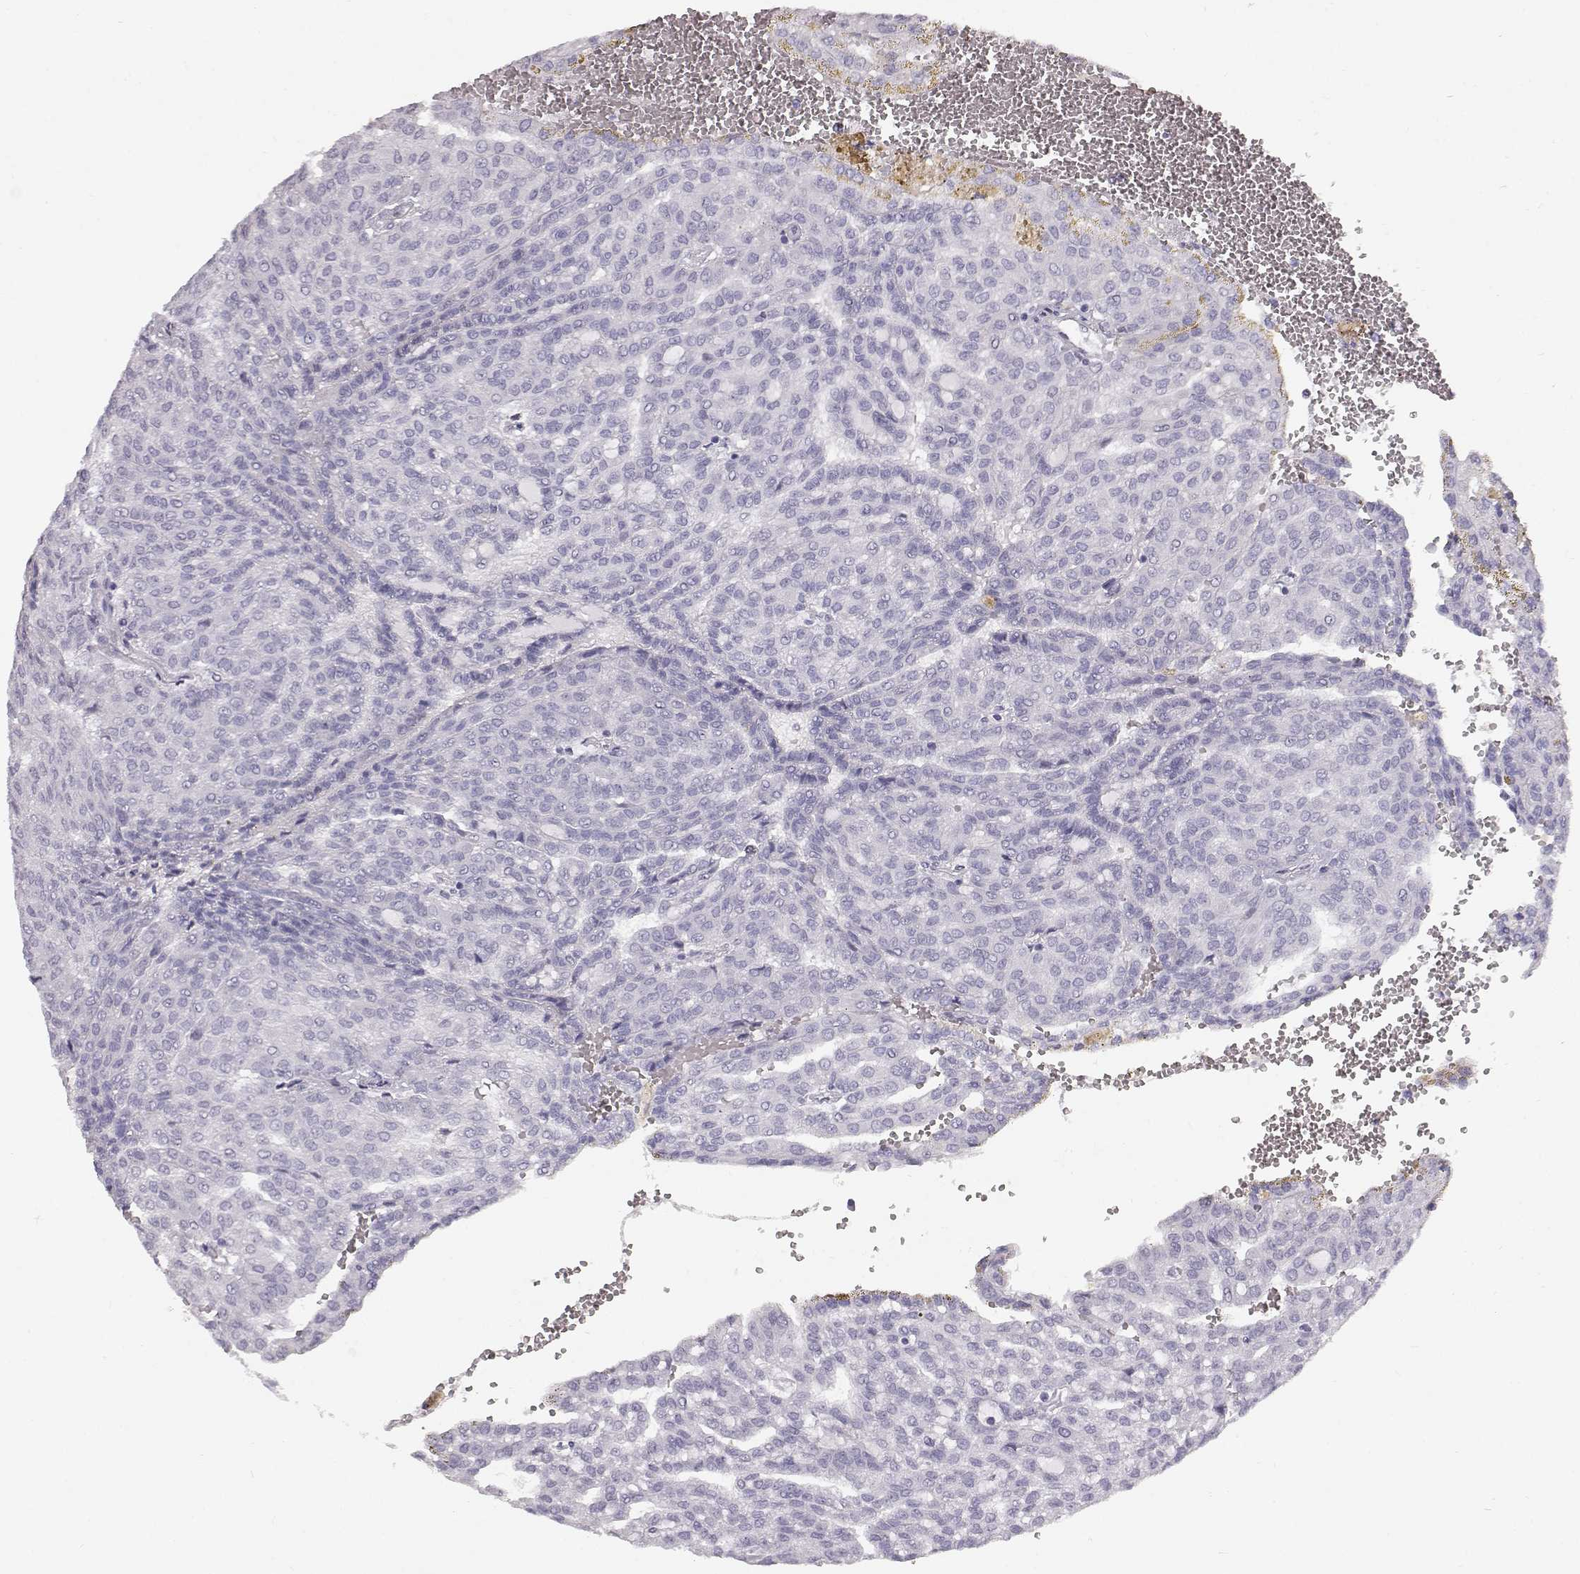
{"staining": {"intensity": "negative", "quantity": "none", "location": "none"}, "tissue": "renal cancer", "cell_type": "Tumor cells", "image_type": "cancer", "snomed": [{"axis": "morphology", "description": "Adenocarcinoma, NOS"}, {"axis": "topography", "description": "Kidney"}], "caption": "Immunohistochemistry of human renal cancer (adenocarcinoma) demonstrates no positivity in tumor cells. (DAB (3,3'-diaminobenzidine) immunohistochemistry, high magnification).", "gene": "KRTAP16-1", "patient": {"sex": "male", "age": 63}}